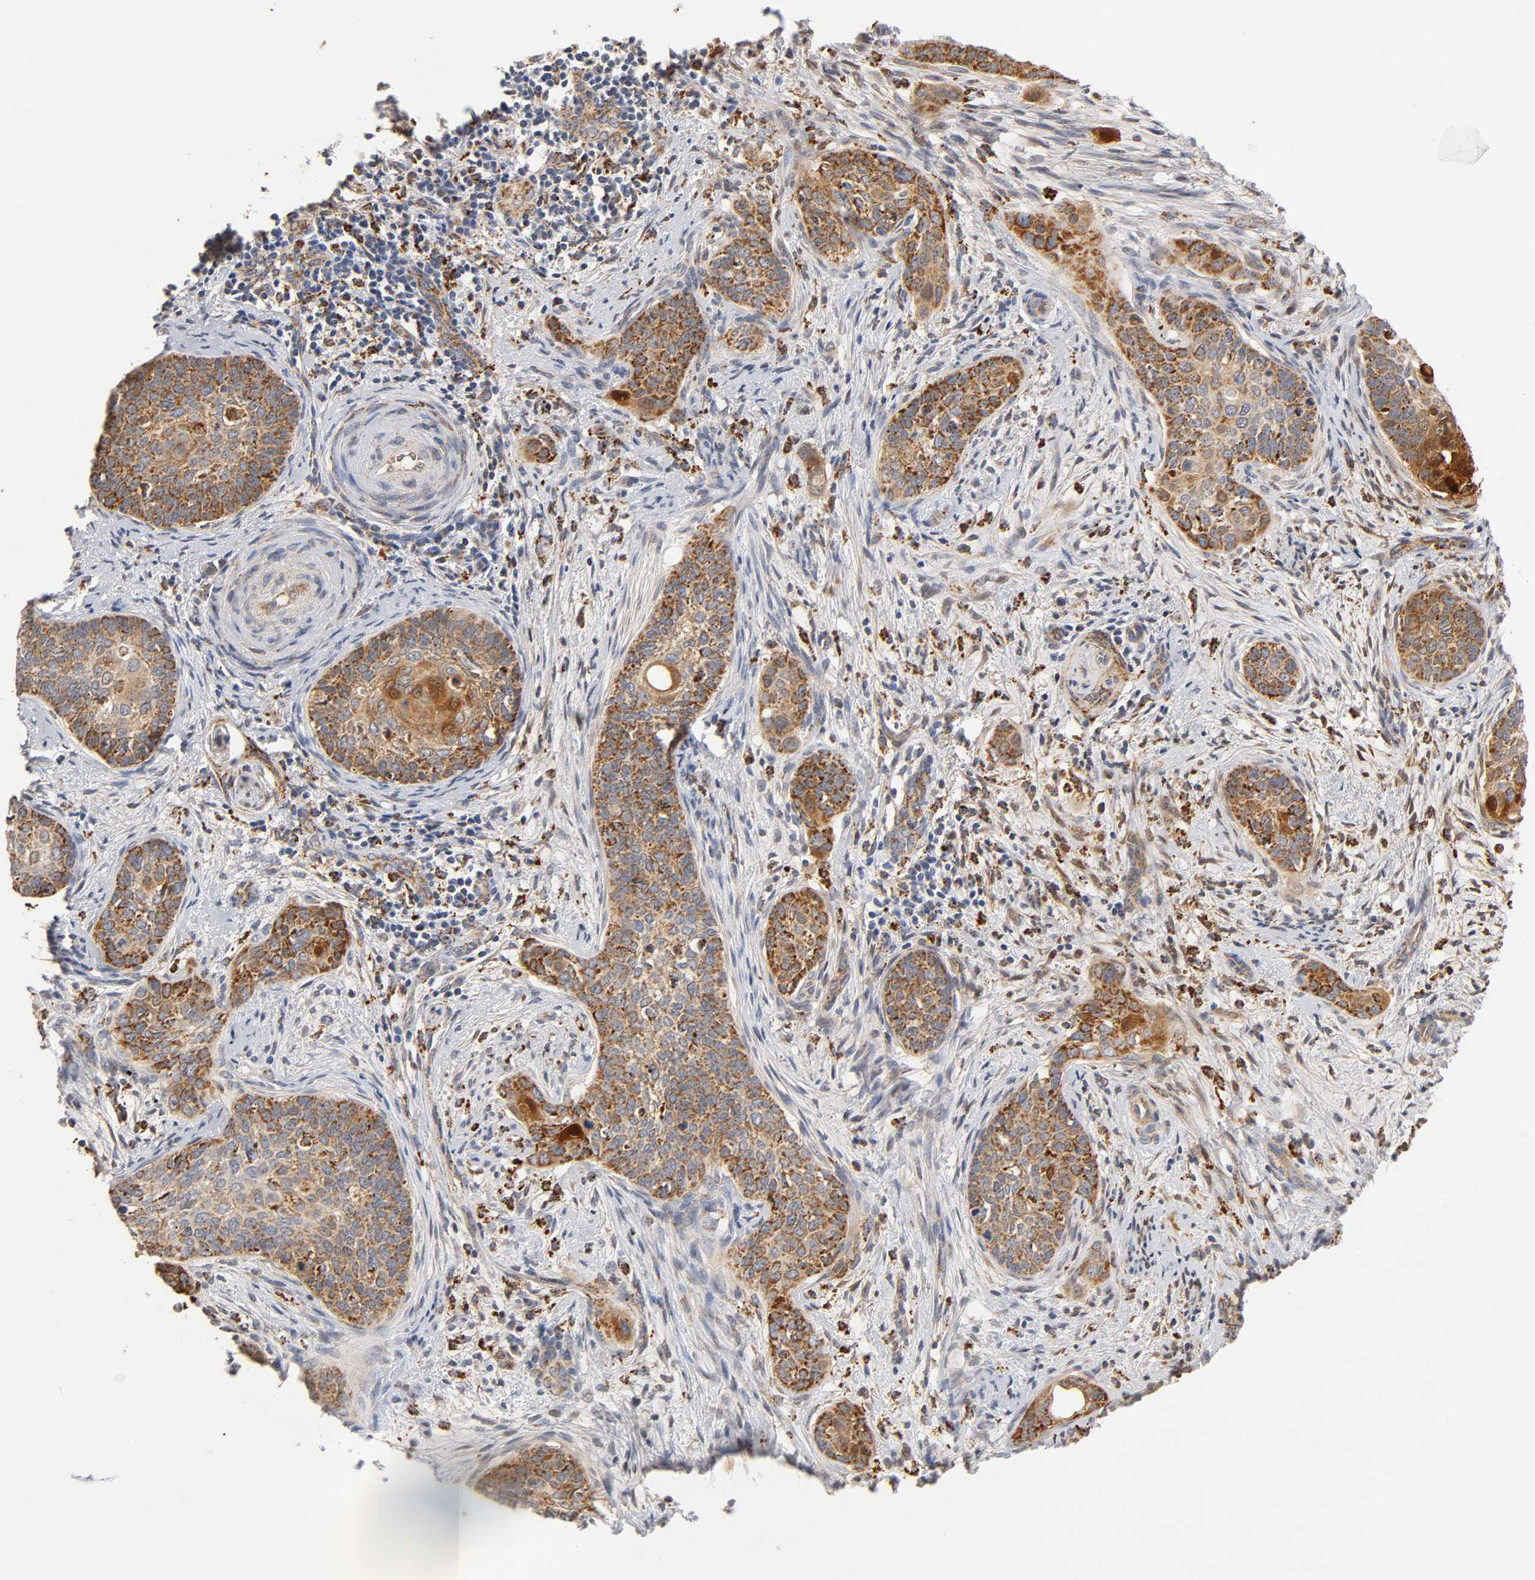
{"staining": {"intensity": "strong", "quantity": ">75%", "location": "cytoplasmic/membranous"}, "tissue": "cervical cancer", "cell_type": "Tumor cells", "image_type": "cancer", "snomed": [{"axis": "morphology", "description": "Squamous cell carcinoma, NOS"}, {"axis": "topography", "description": "Cervix"}], "caption": "A photomicrograph of cervical squamous cell carcinoma stained for a protein shows strong cytoplasmic/membranous brown staining in tumor cells.", "gene": "ISG15", "patient": {"sex": "female", "age": 33}}